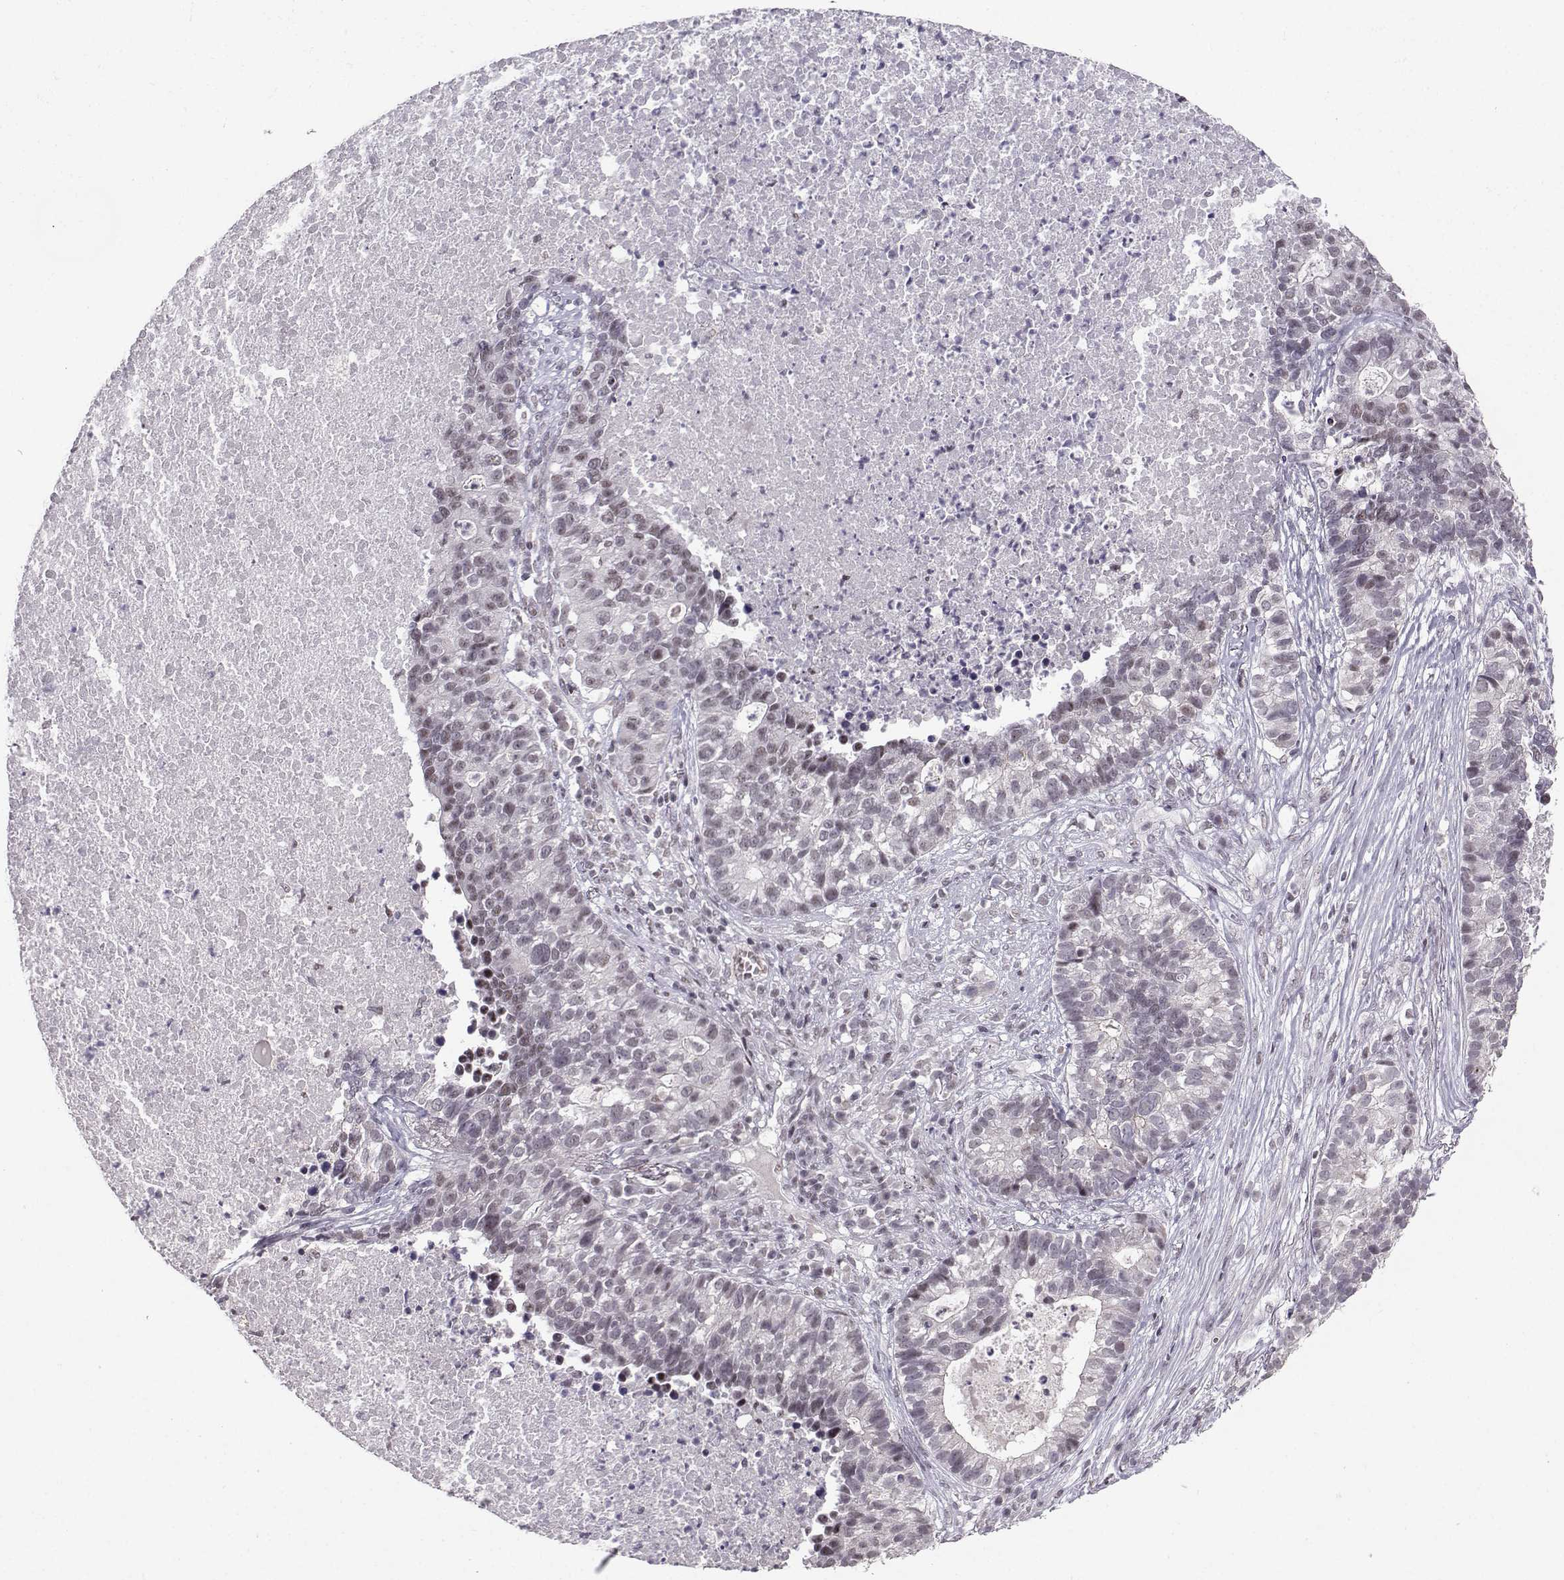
{"staining": {"intensity": "moderate", "quantity": "<25%", "location": "nuclear"}, "tissue": "lung cancer", "cell_type": "Tumor cells", "image_type": "cancer", "snomed": [{"axis": "morphology", "description": "Adenocarcinoma, NOS"}, {"axis": "topography", "description": "Lung"}], "caption": "A brown stain highlights moderate nuclear expression of a protein in lung adenocarcinoma tumor cells.", "gene": "LIN28A", "patient": {"sex": "male", "age": 57}}